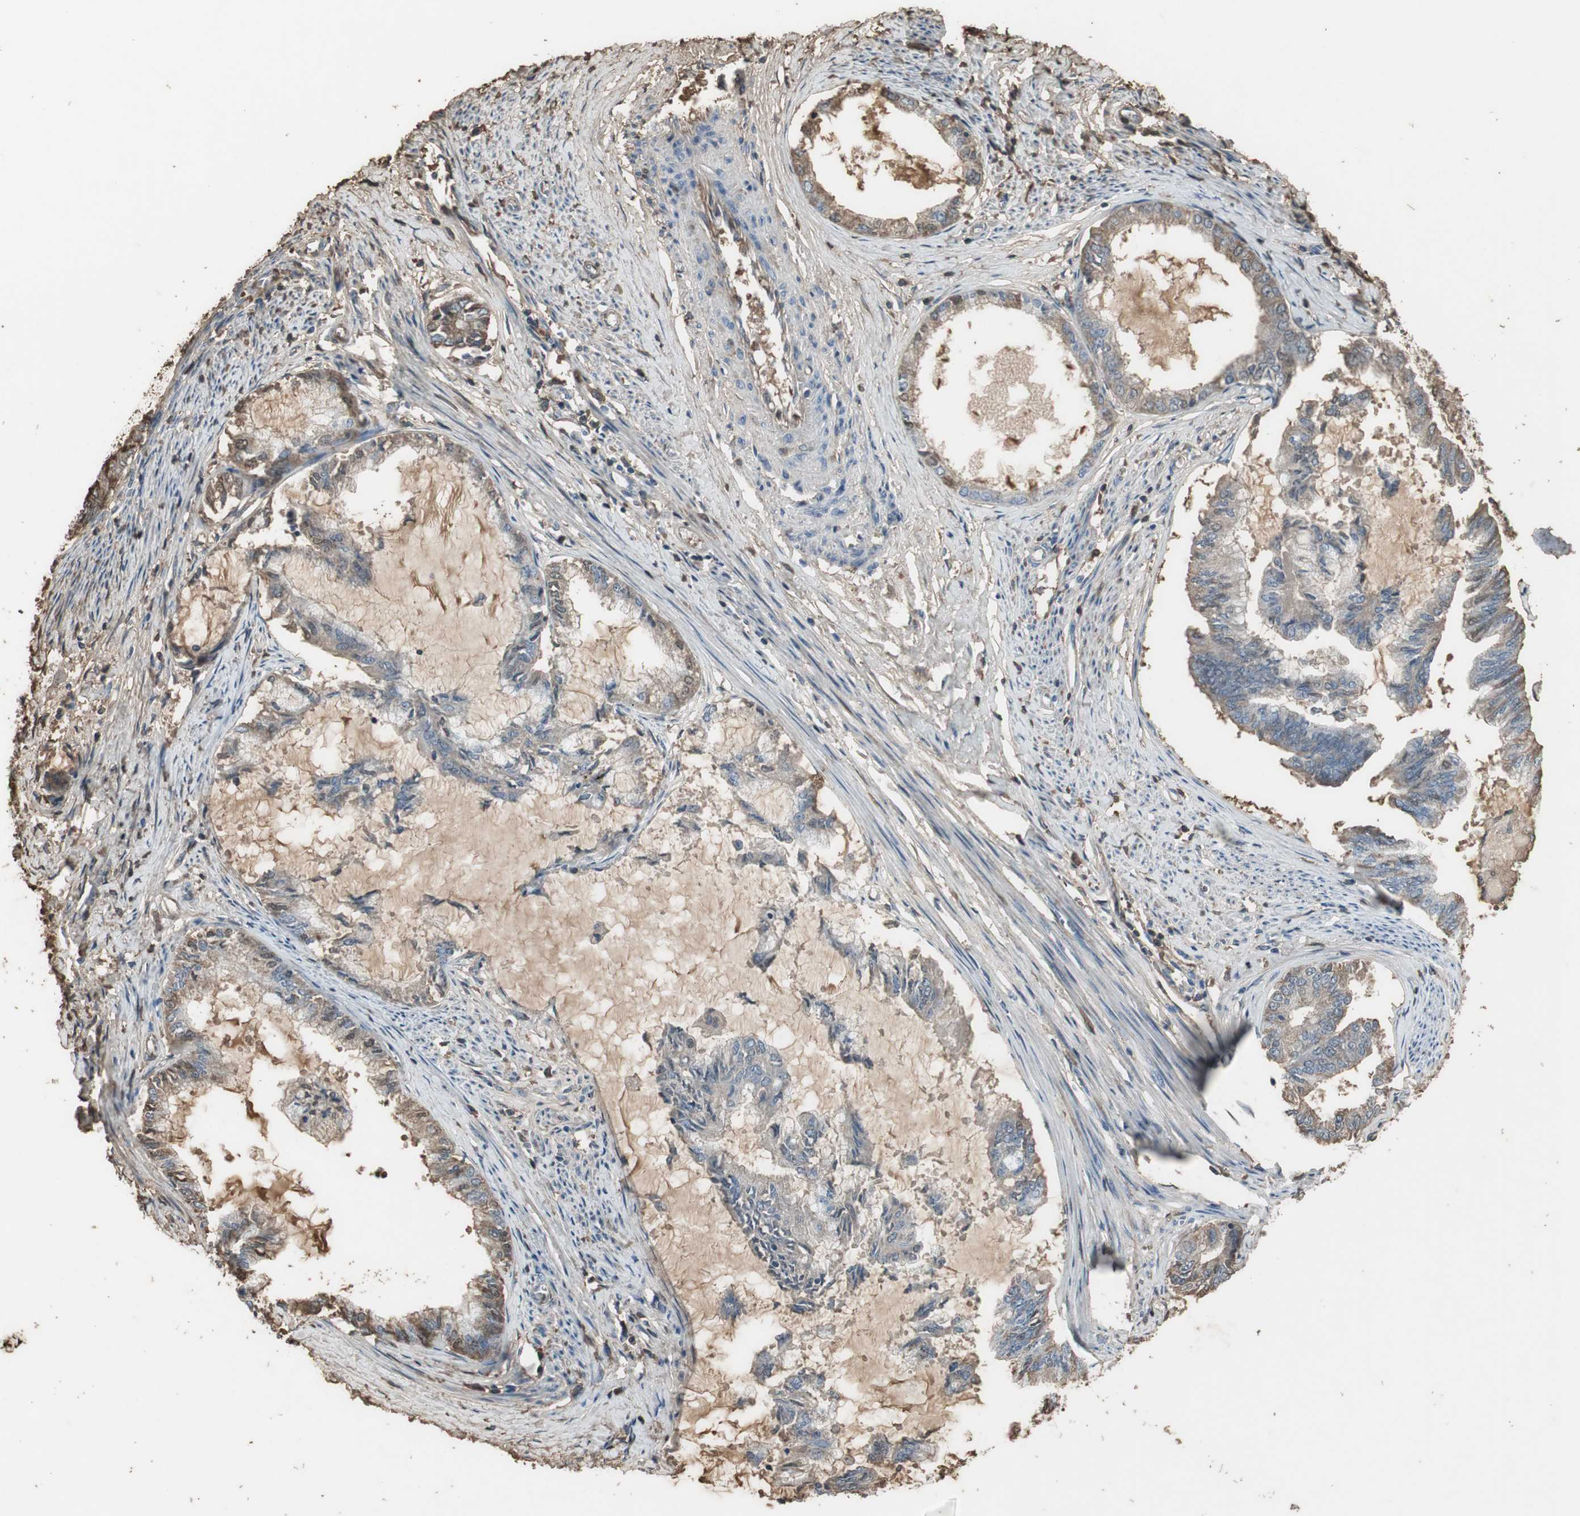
{"staining": {"intensity": "weak", "quantity": ">75%", "location": "cytoplasmic/membranous"}, "tissue": "endometrial cancer", "cell_type": "Tumor cells", "image_type": "cancer", "snomed": [{"axis": "morphology", "description": "Adenocarcinoma, NOS"}, {"axis": "topography", "description": "Endometrium"}], "caption": "The histopathology image demonstrates immunohistochemical staining of adenocarcinoma (endometrial). There is weak cytoplasmic/membranous expression is seen in about >75% of tumor cells.", "gene": "MMP14", "patient": {"sex": "female", "age": 86}}